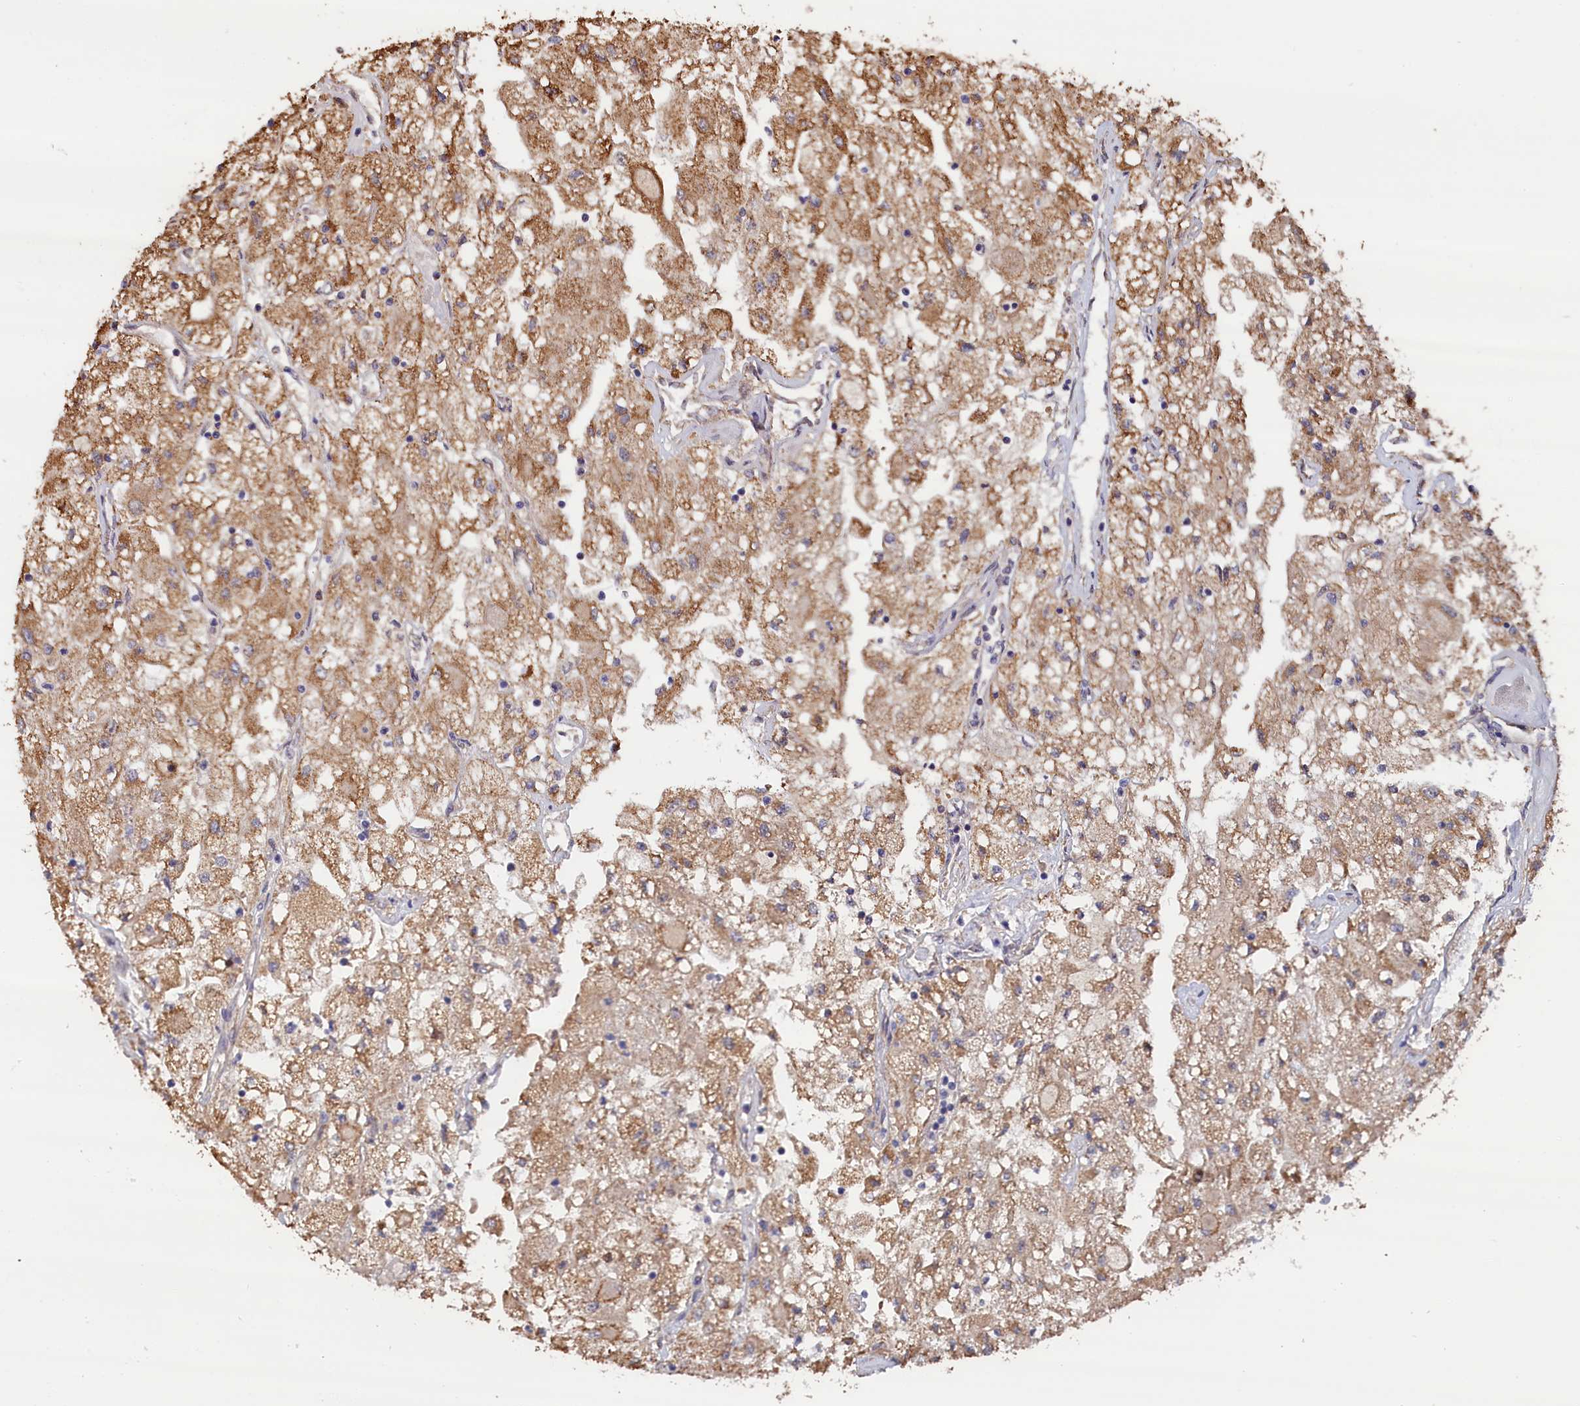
{"staining": {"intensity": "moderate", "quantity": ">75%", "location": "cytoplasmic/membranous"}, "tissue": "renal cancer", "cell_type": "Tumor cells", "image_type": "cancer", "snomed": [{"axis": "morphology", "description": "Adenocarcinoma, NOS"}, {"axis": "topography", "description": "Kidney"}], "caption": "Immunohistochemical staining of human renal adenocarcinoma exhibits medium levels of moderate cytoplasmic/membranous protein positivity in about >75% of tumor cells.", "gene": "ZNF816", "patient": {"sex": "male", "age": 80}}